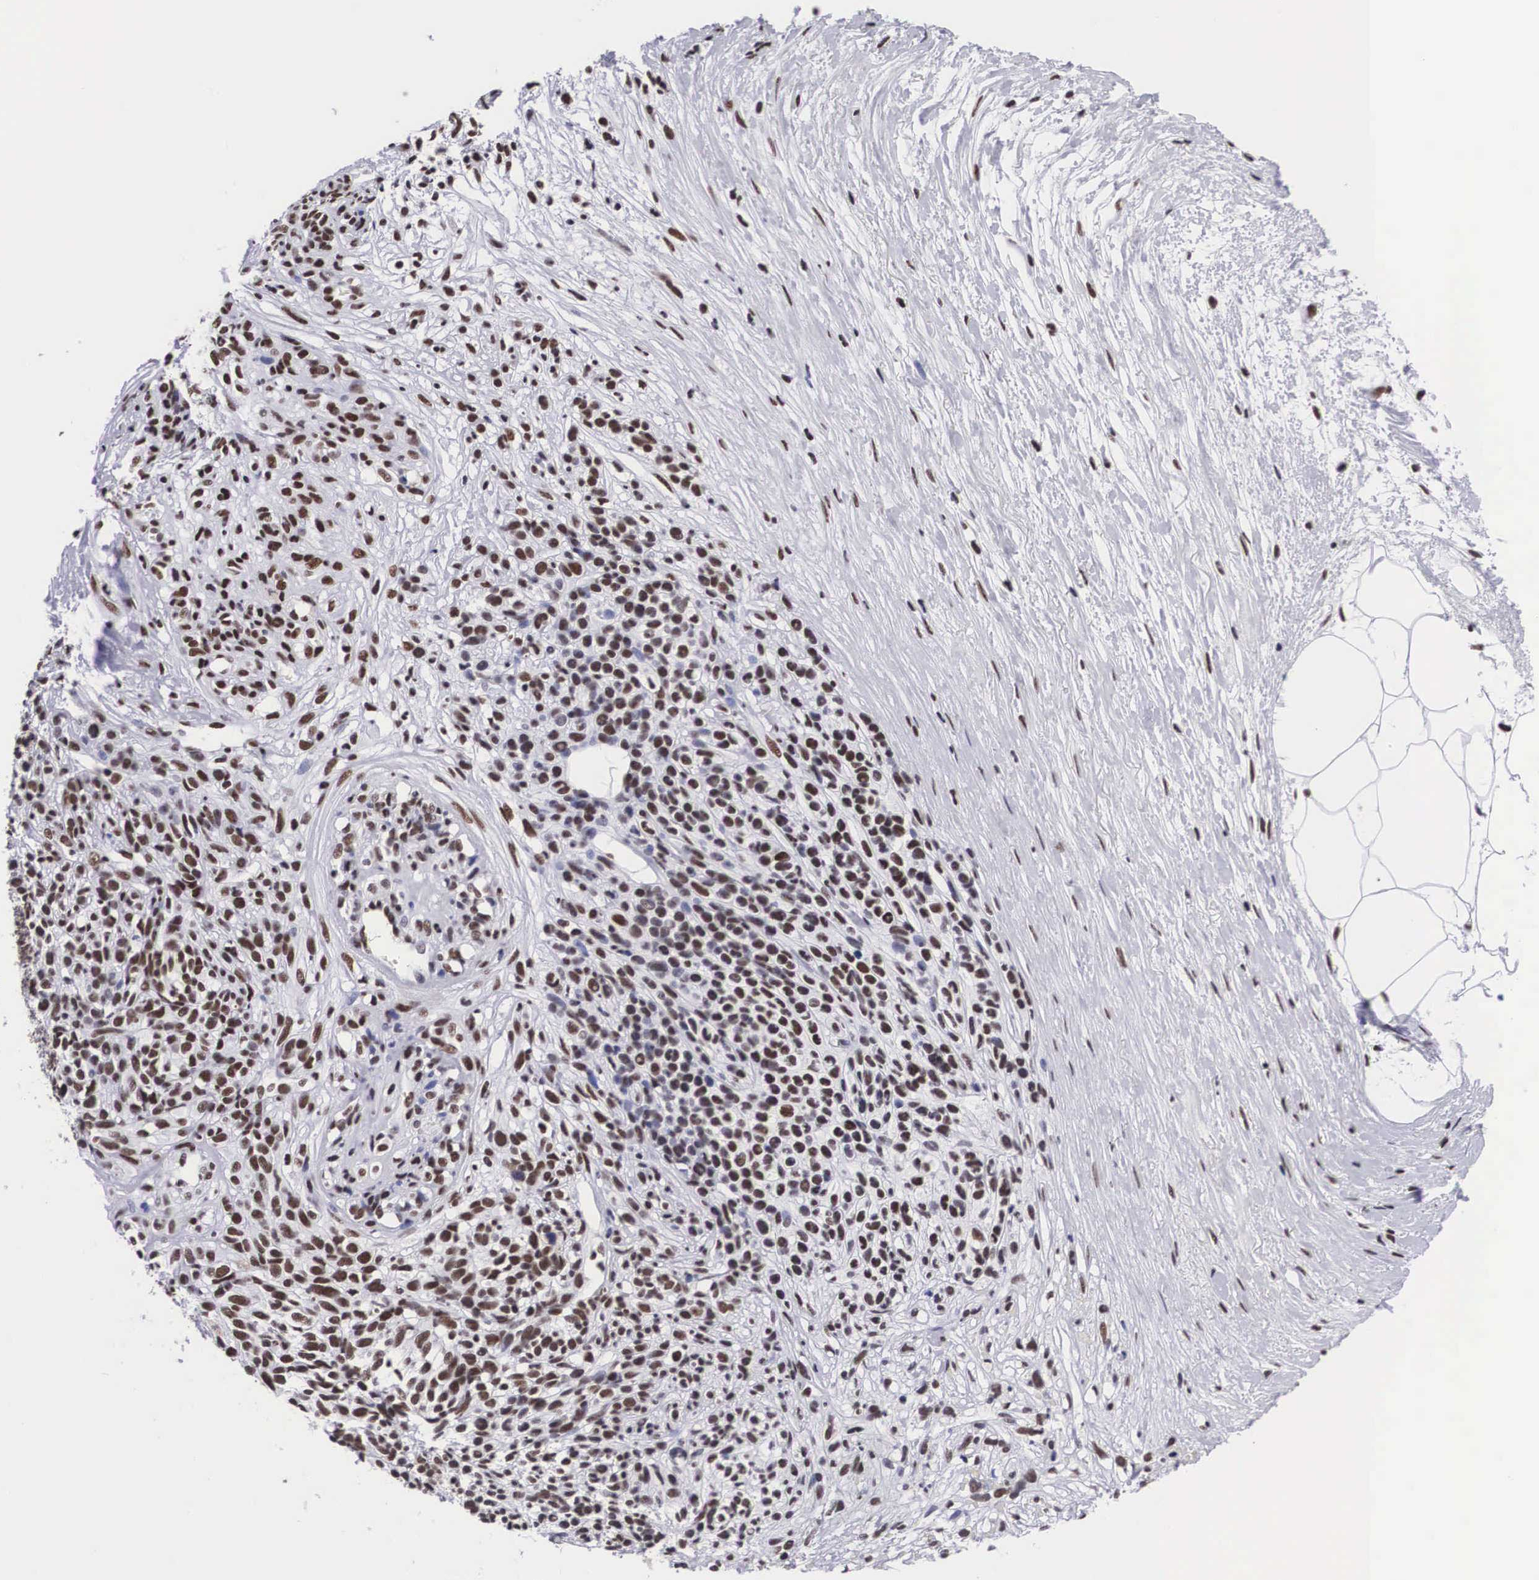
{"staining": {"intensity": "moderate", "quantity": ">75%", "location": "nuclear"}, "tissue": "melanoma", "cell_type": "Tumor cells", "image_type": "cancer", "snomed": [{"axis": "morphology", "description": "Malignant melanoma, NOS"}, {"axis": "topography", "description": "Skin"}], "caption": "Moderate nuclear positivity for a protein is present in approximately >75% of tumor cells of melanoma using immunohistochemistry (IHC).", "gene": "SF3A1", "patient": {"sex": "female", "age": 85}}